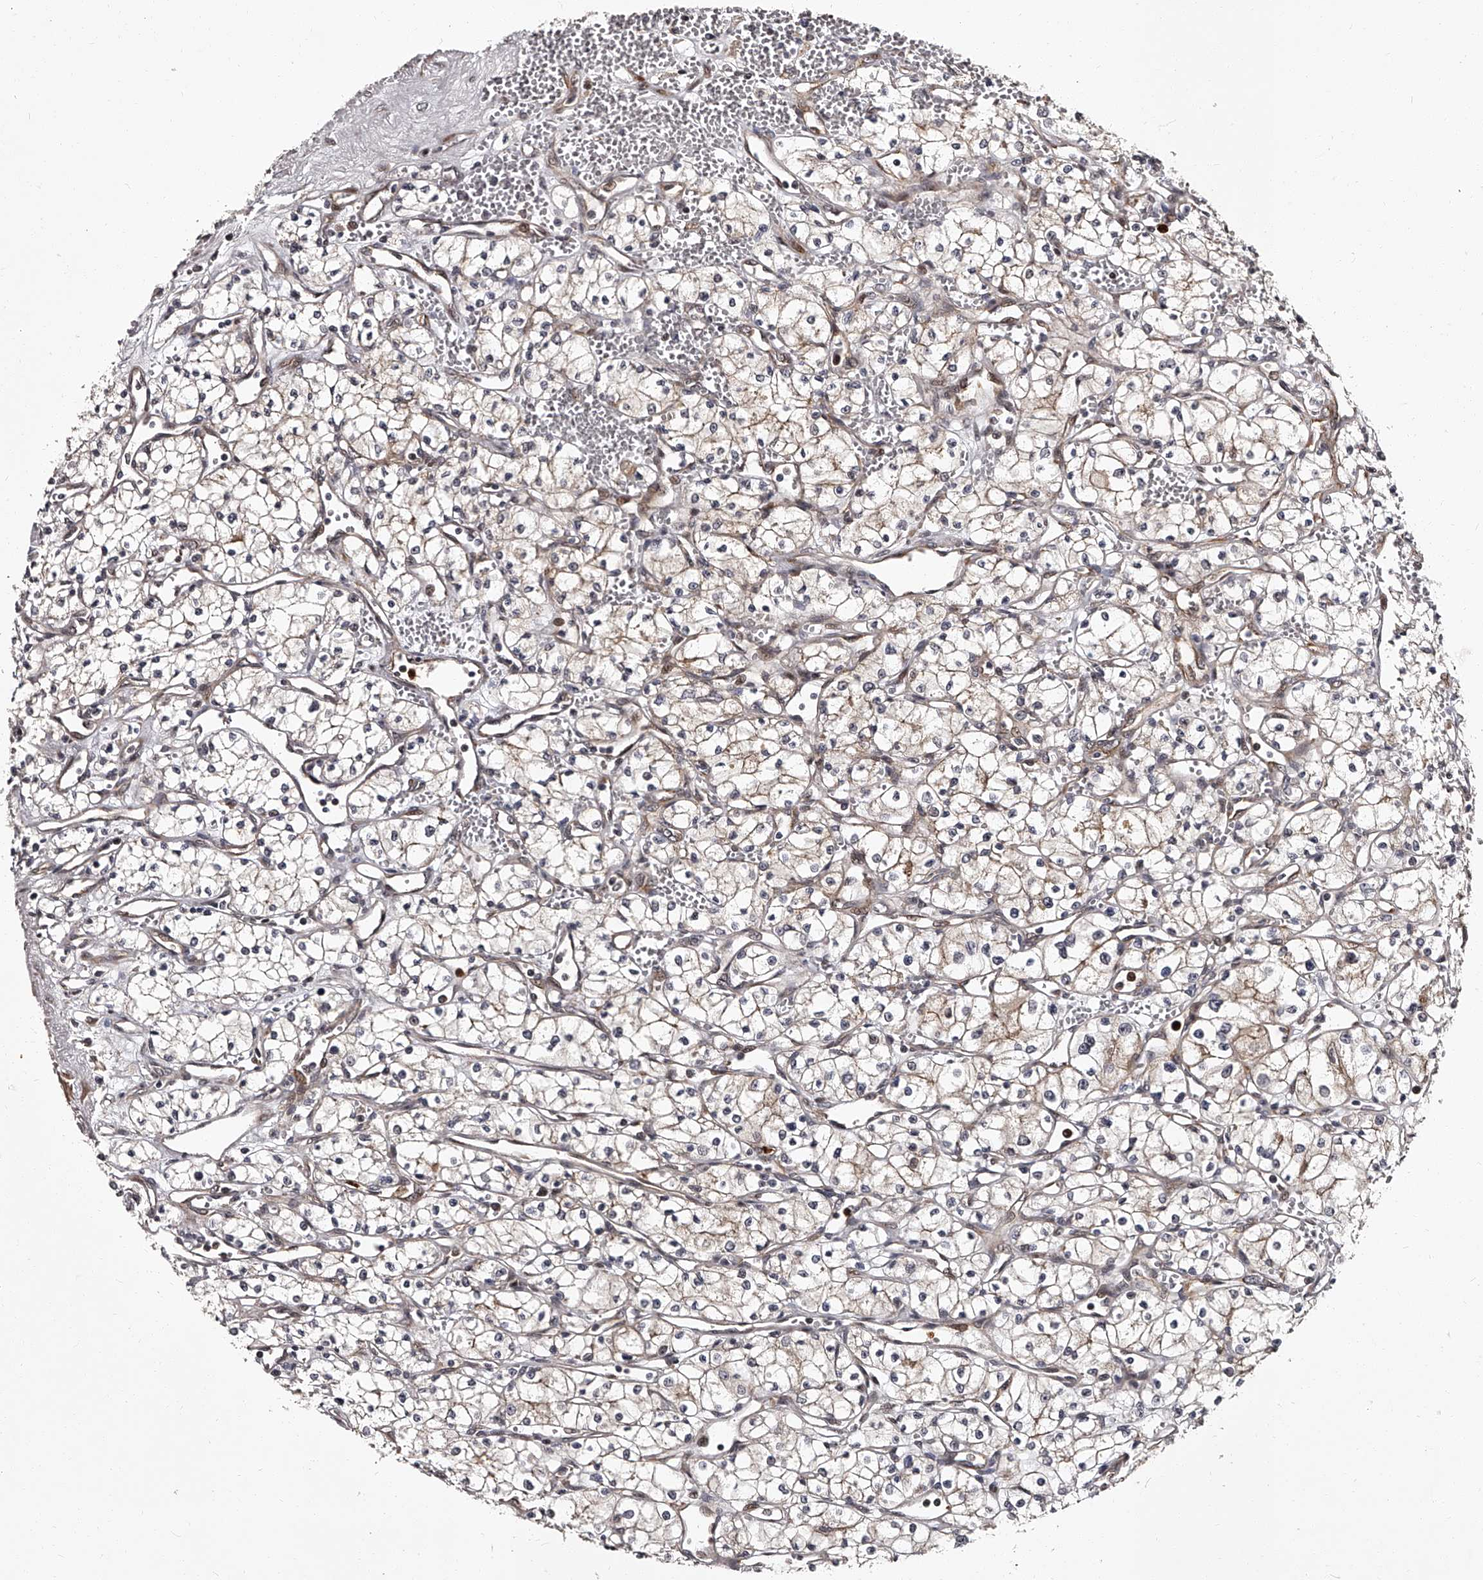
{"staining": {"intensity": "weak", "quantity": "25%-75%", "location": "cytoplasmic/membranous"}, "tissue": "renal cancer", "cell_type": "Tumor cells", "image_type": "cancer", "snomed": [{"axis": "morphology", "description": "Adenocarcinoma, NOS"}, {"axis": "topography", "description": "Kidney"}], "caption": "This photomicrograph displays IHC staining of renal adenocarcinoma, with low weak cytoplasmic/membranous expression in about 25%-75% of tumor cells.", "gene": "RSC1A1", "patient": {"sex": "male", "age": 59}}